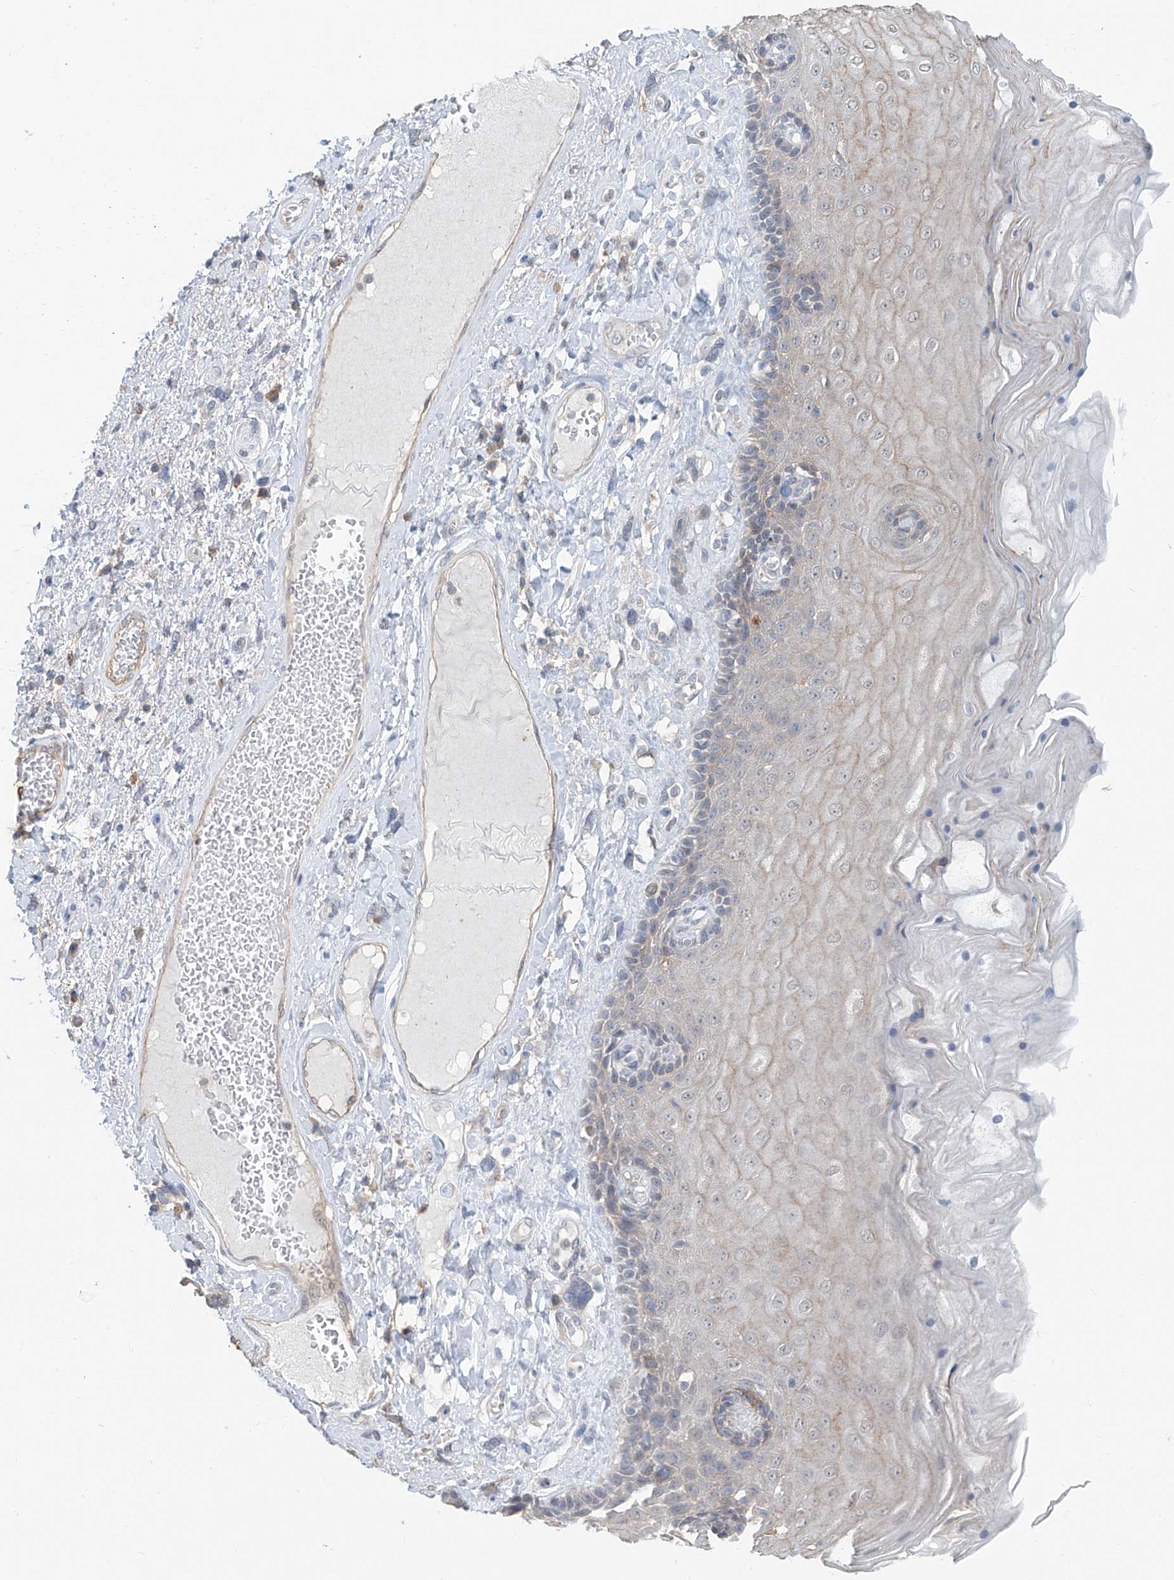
{"staining": {"intensity": "weak", "quantity": ">75%", "location": "cytoplasmic/membranous"}, "tissue": "skin", "cell_type": "Epidermal cells", "image_type": "normal", "snomed": [{"axis": "morphology", "description": "Normal tissue, NOS"}, {"axis": "topography", "description": "Anal"}], "caption": "Protein staining demonstrates weak cytoplasmic/membranous positivity in approximately >75% of epidermal cells in unremarkable skin.", "gene": "KCNK10", "patient": {"sex": "male", "age": 69}}